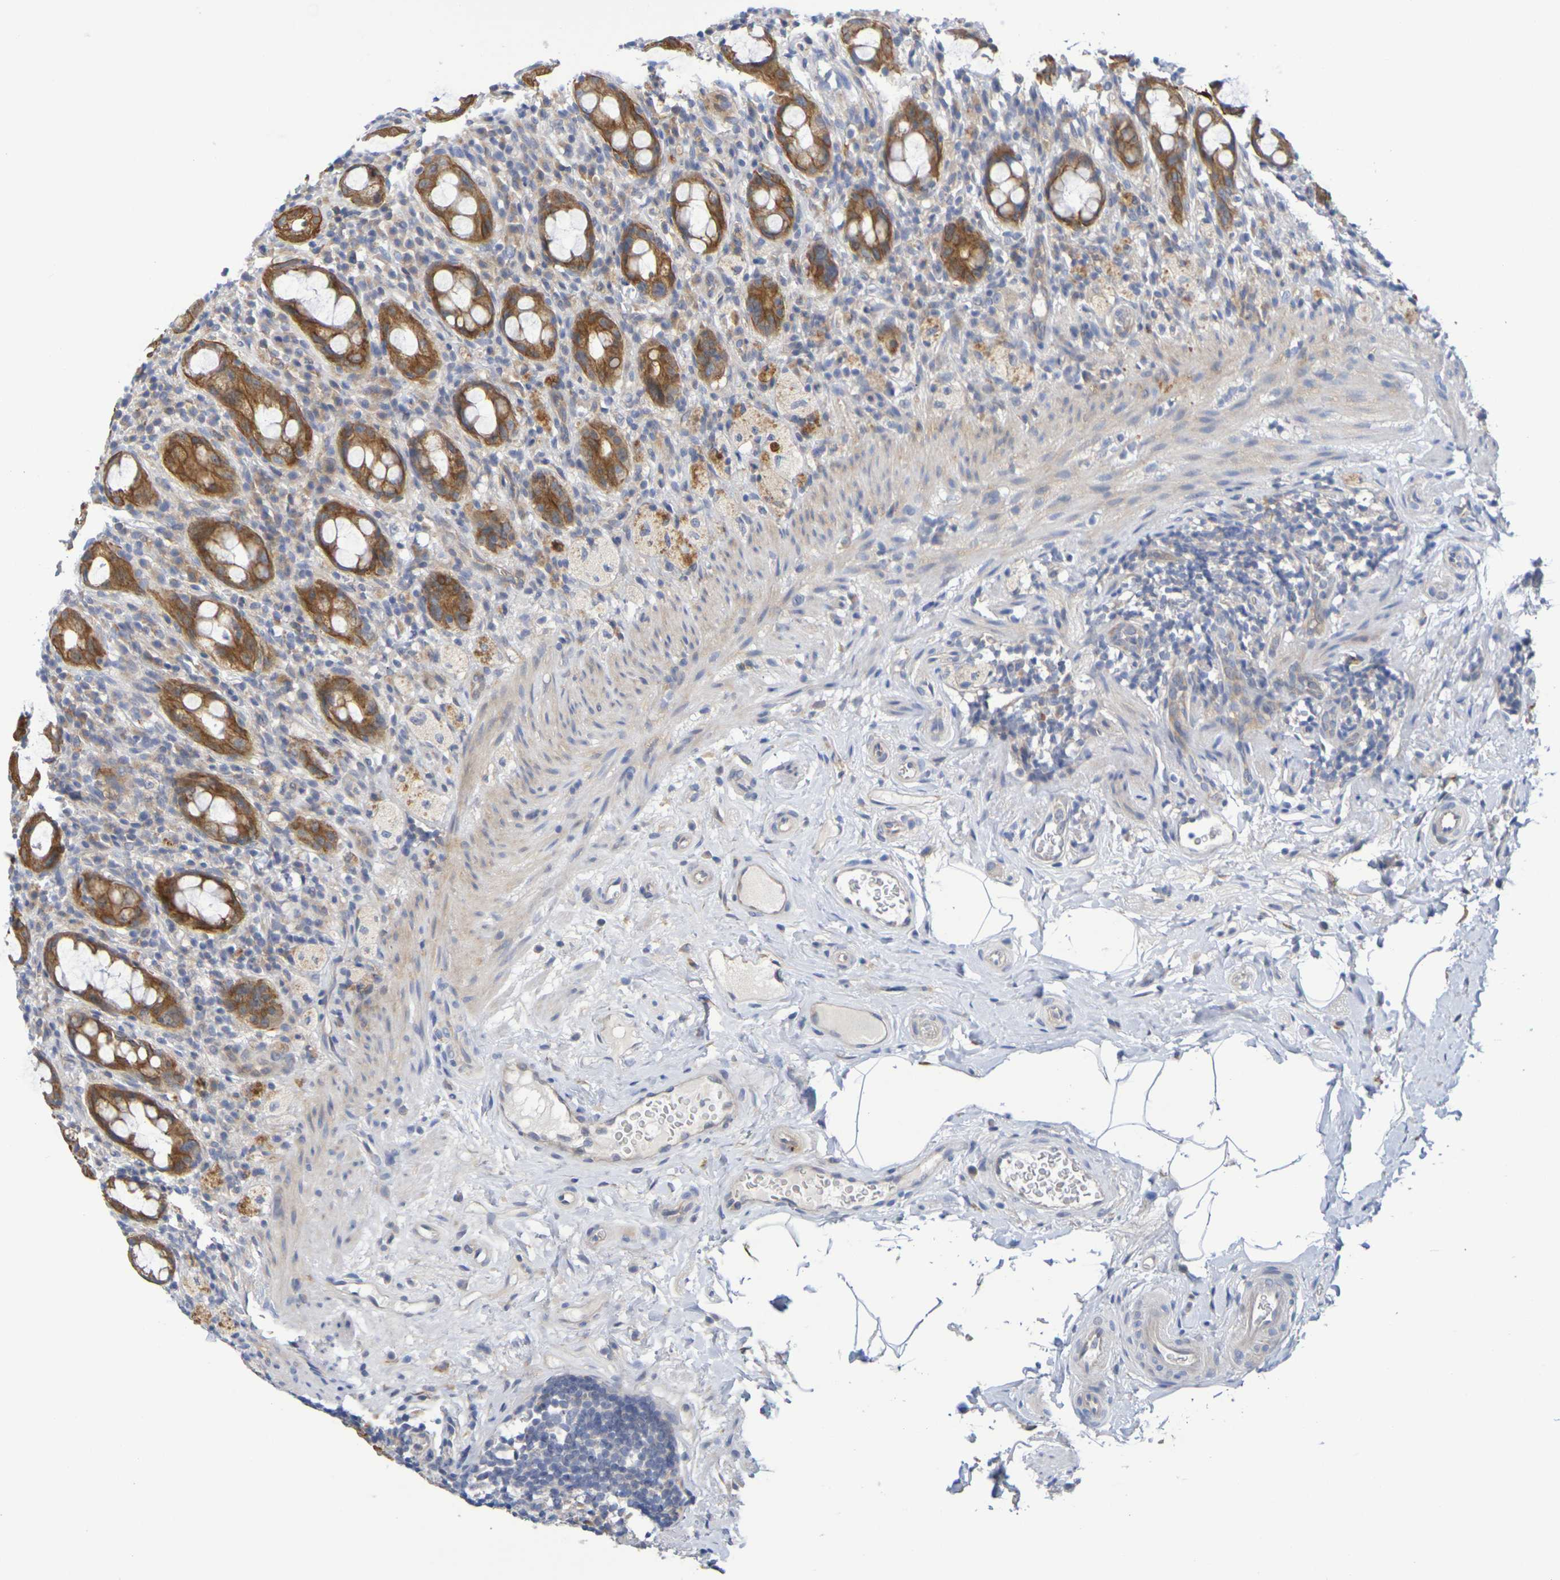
{"staining": {"intensity": "moderate", "quantity": ">75%", "location": "cytoplasmic/membranous"}, "tissue": "rectum", "cell_type": "Glandular cells", "image_type": "normal", "snomed": [{"axis": "morphology", "description": "Normal tissue, NOS"}, {"axis": "topography", "description": "Rectum"}], "caption": "A high-resolution photomicrograph shows immunohistochemistry staining of unremarkable rectum, which displays moderate cytoplasmic/membranous staining in approximately >75% of glandular cells. Ihc stains the protein in brown and the nuclei are stained blue.", "gene": "SDC4", "patient": {"sex": "male", "age": 44}}